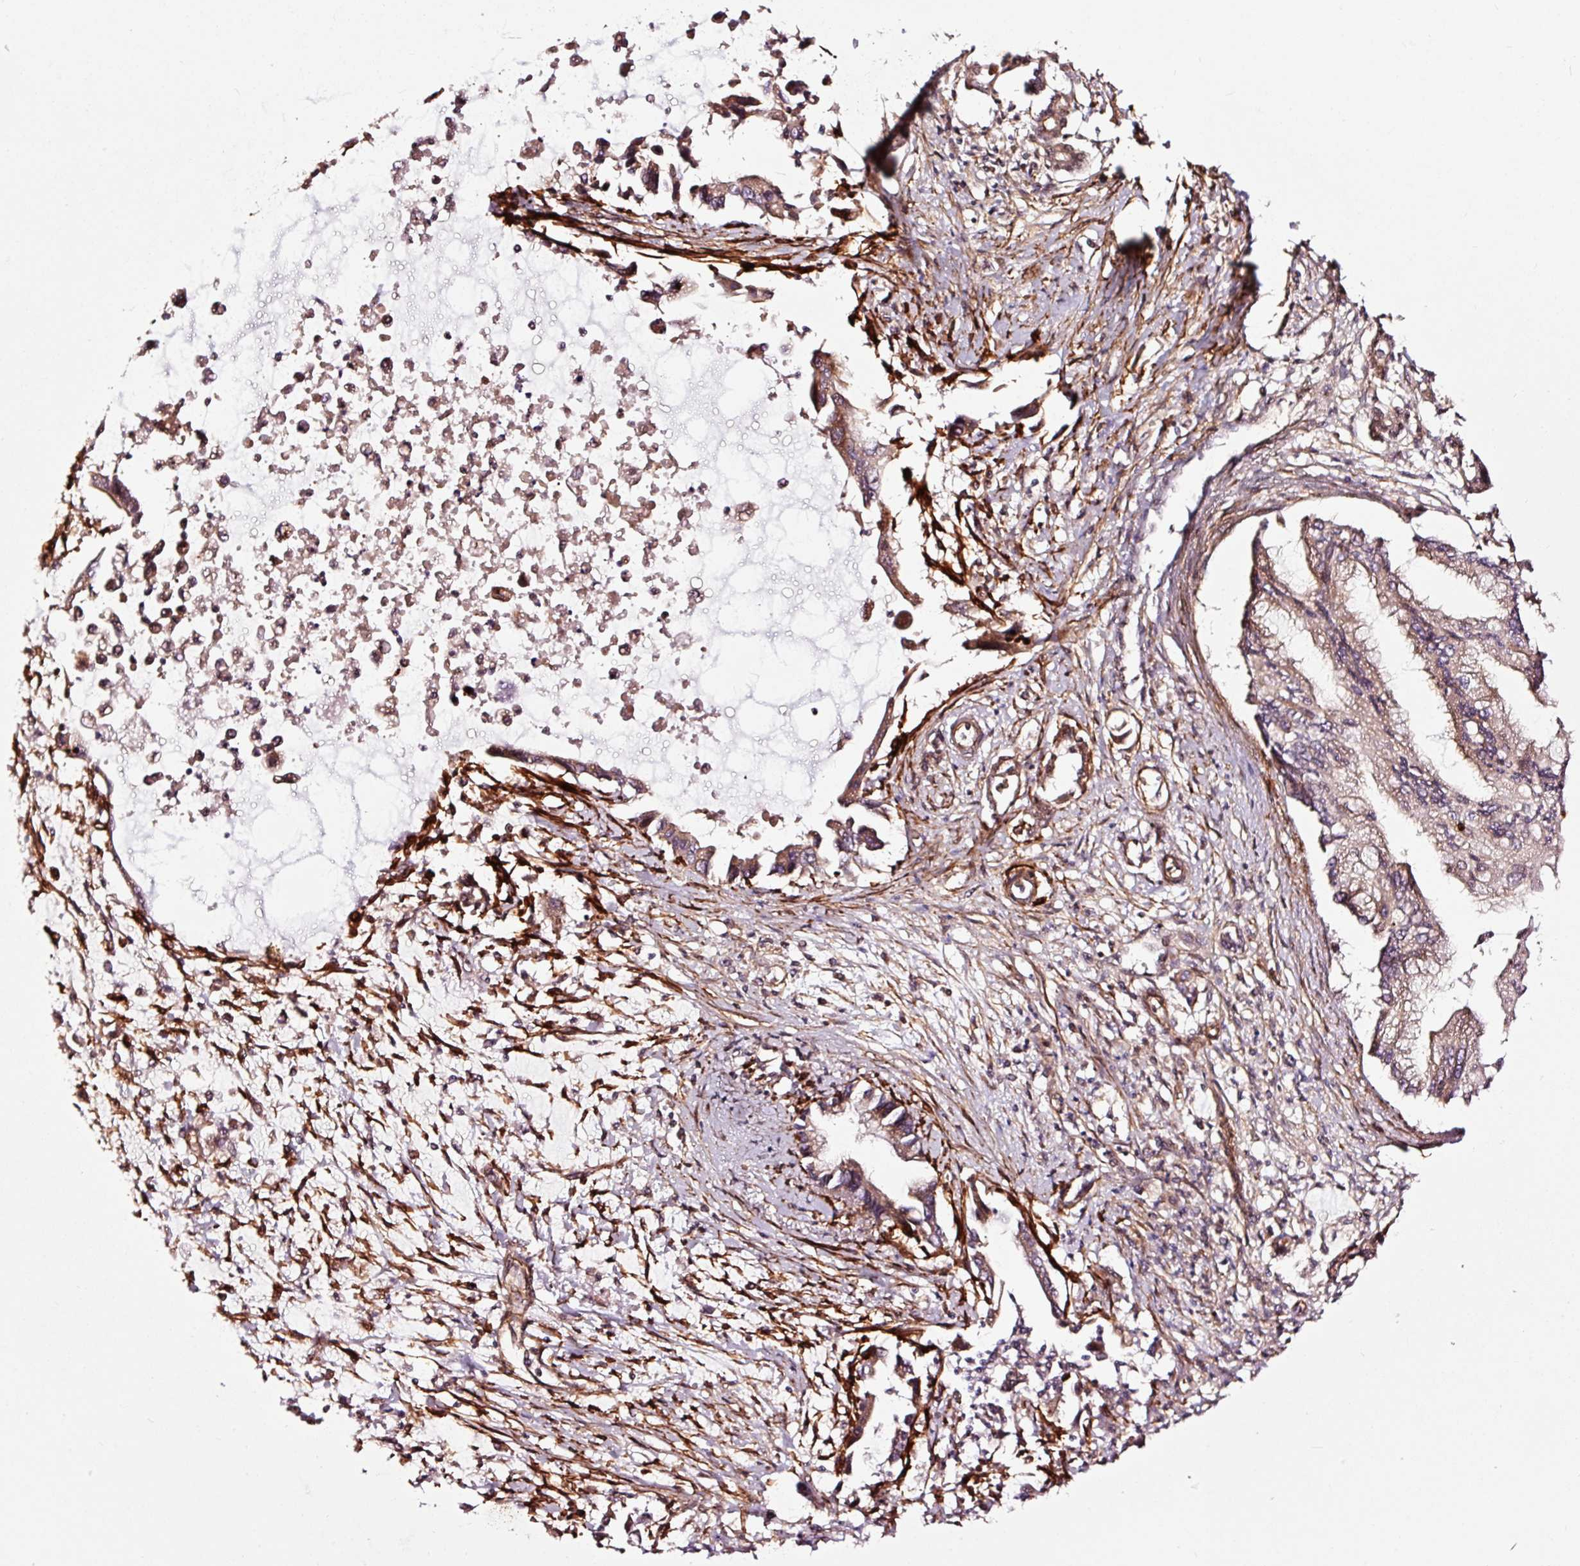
{"staining": {"intensity": "moderate", "quantity": "25%-75%", "location": "cytoplasmic/membranous"}, "tissue": "pancreatic cancer", "cell_type": "Tumor cells", "image_type": "cancer", "snomed": [{"axis": "morphology", "description": "Adenocarcinoma, NOS"}, {"axis": "topography", "description": "Pancreas"}], "caption": "The micrograph shows staining of adenocarcinoma (pancreatic), revealing moderate cytoplasmic/membranous protein staining (brown color) within tumor cells.", "gene": "TPM1", "patient": {"sex": "male", "age": 84}}